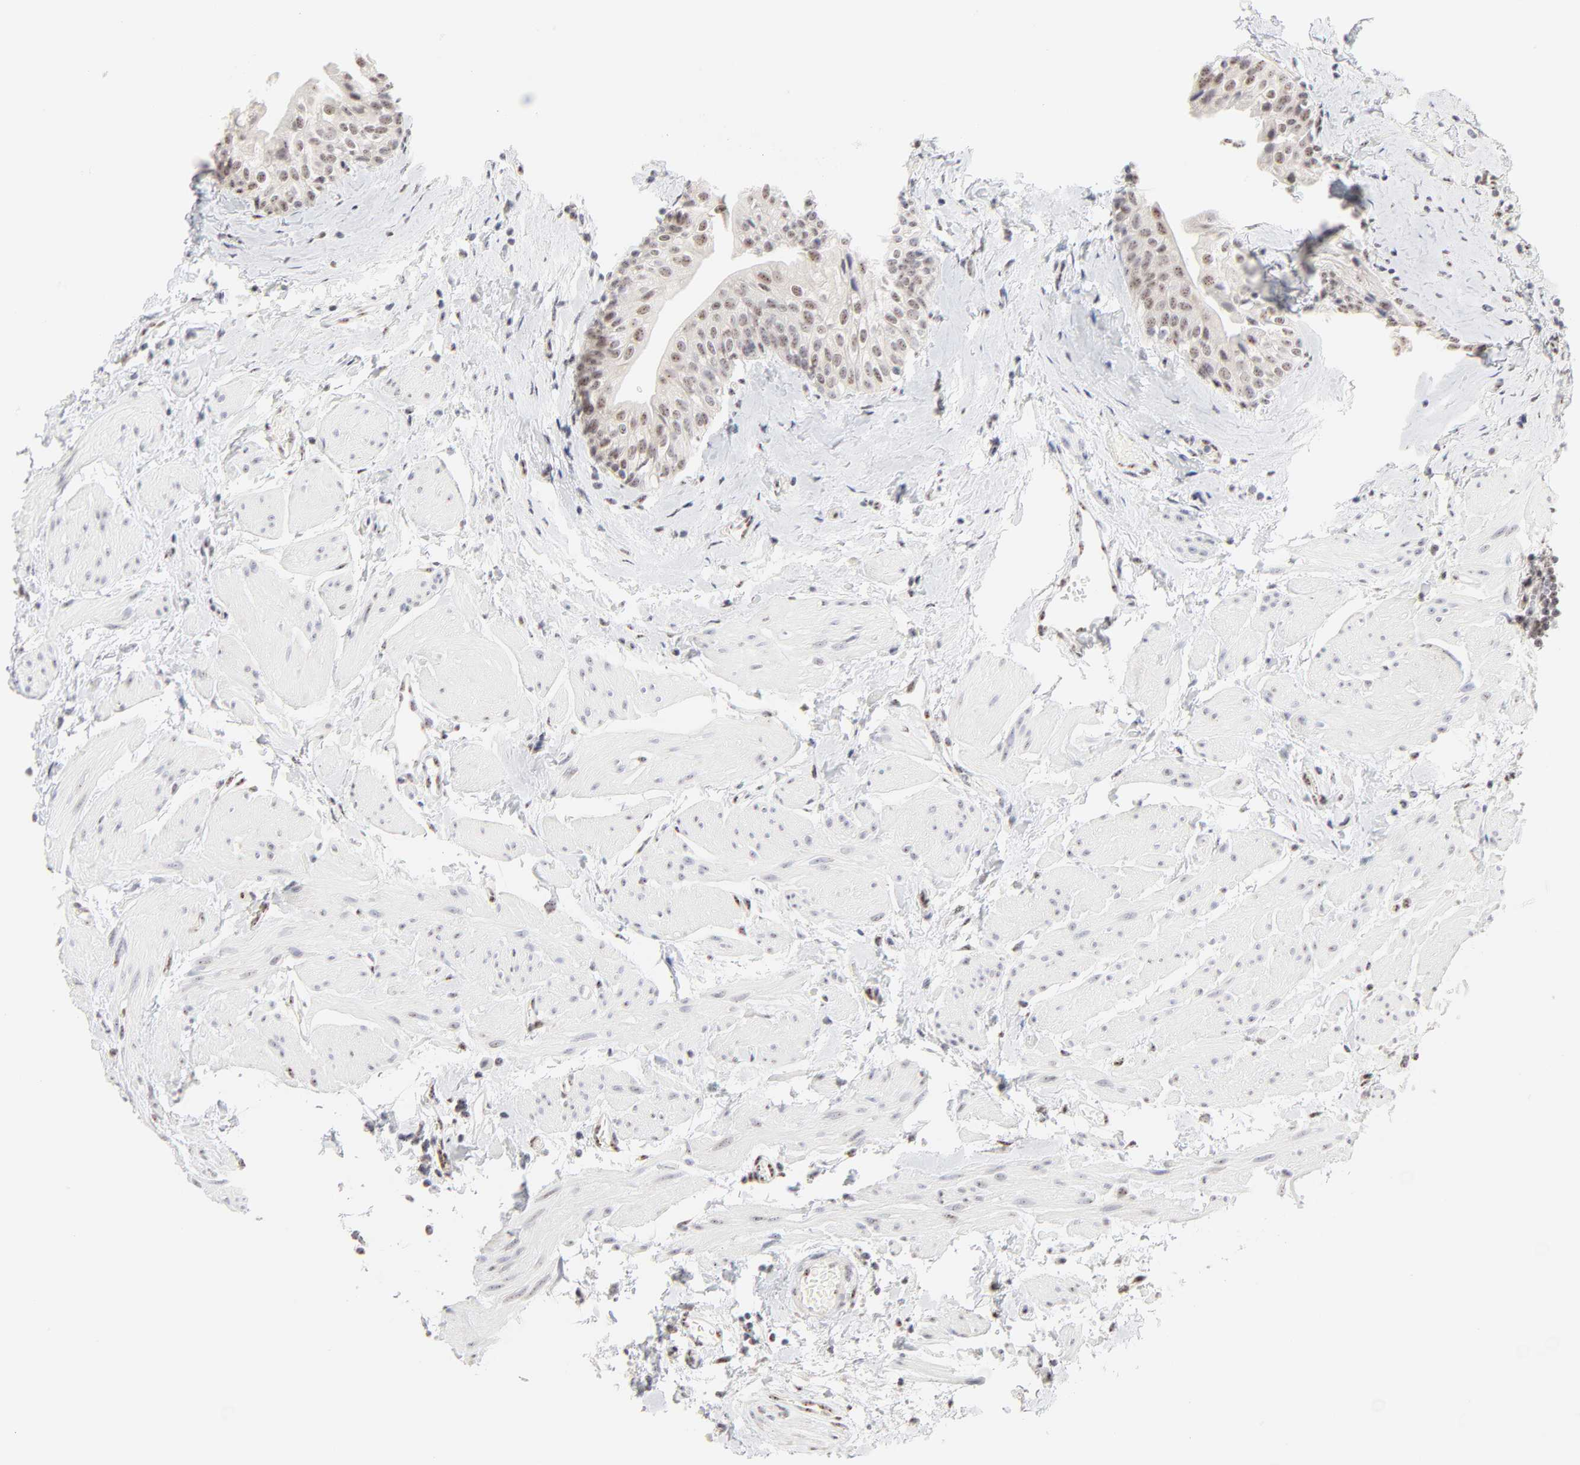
{"staining": {"intensity": "weak", "quantity": ">75%", "location": "nuclear"}, "tissue": "urinary bladder", "cell_type": "Urothelial cells", "image_type": "normal", "snomed": [{"axis": "morphology", "description": "Normal tissue, NOS"}, {"axis": "topography", "description": "Urinary bladder"}], "caption": "Weak nuclear protein positivity is appreciated in approximately >75% of urothelial cells in urinary bladder.", "gene": "NFIL3", "patient": {"sex": "male", "age": 59}}